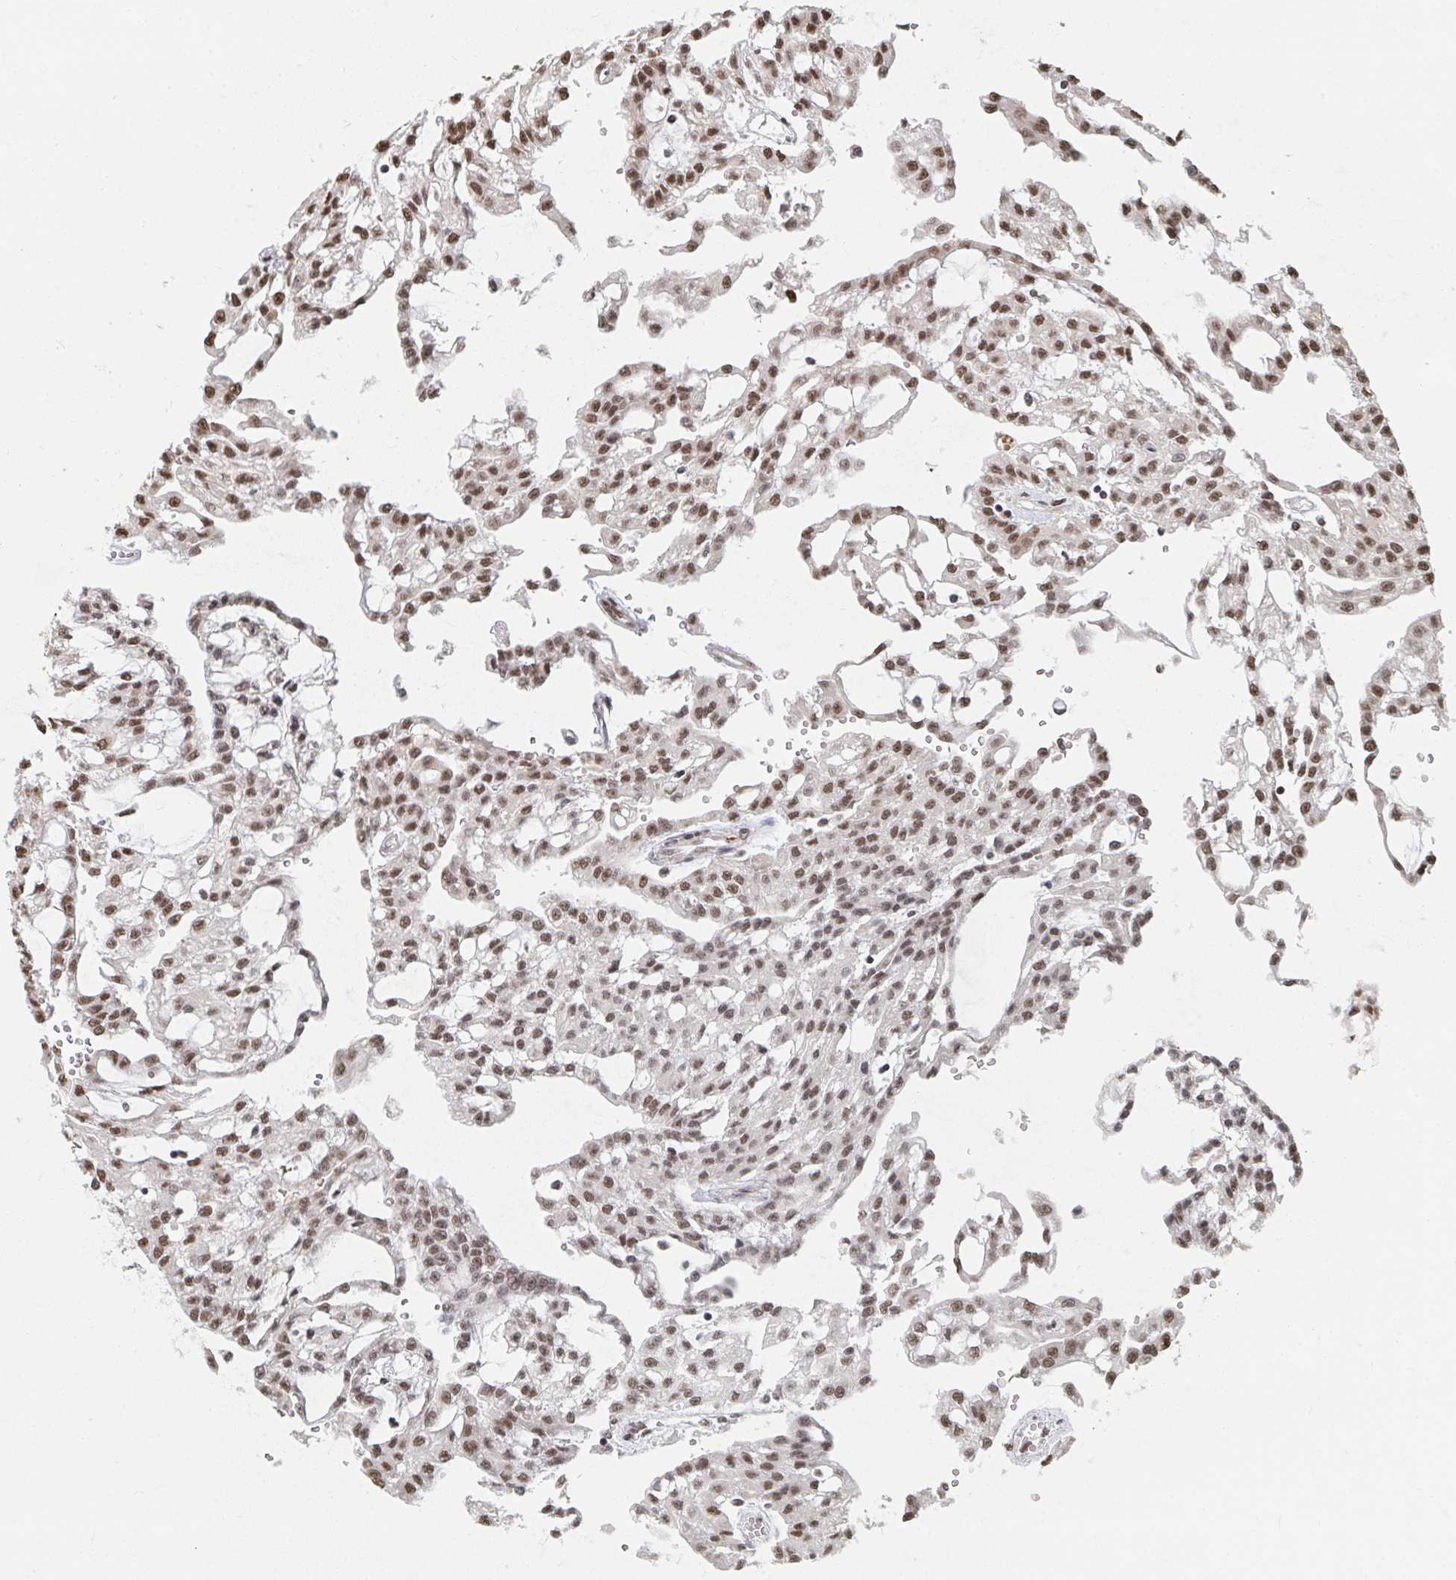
{"staining": {"intensity": "moderate", "quantity": "25%-75%", "location": "nuclear"}, "tissue": "renal cancer", "cell_type": "Tumor cells", "image_type": "cancer", "snomed": [{"axis": "morphology", "description": "Adenocarcinoma, NOS"}, {"axis": "topography", "description": "Kidney"}], "caption": "A histopathology image of human adenocarcinoma (renal) stained for a protein displays moderate nuclear brown staining in tumor cells.", "gene": "MBNL1", "patient": {"sex": "male", "age": 63}}